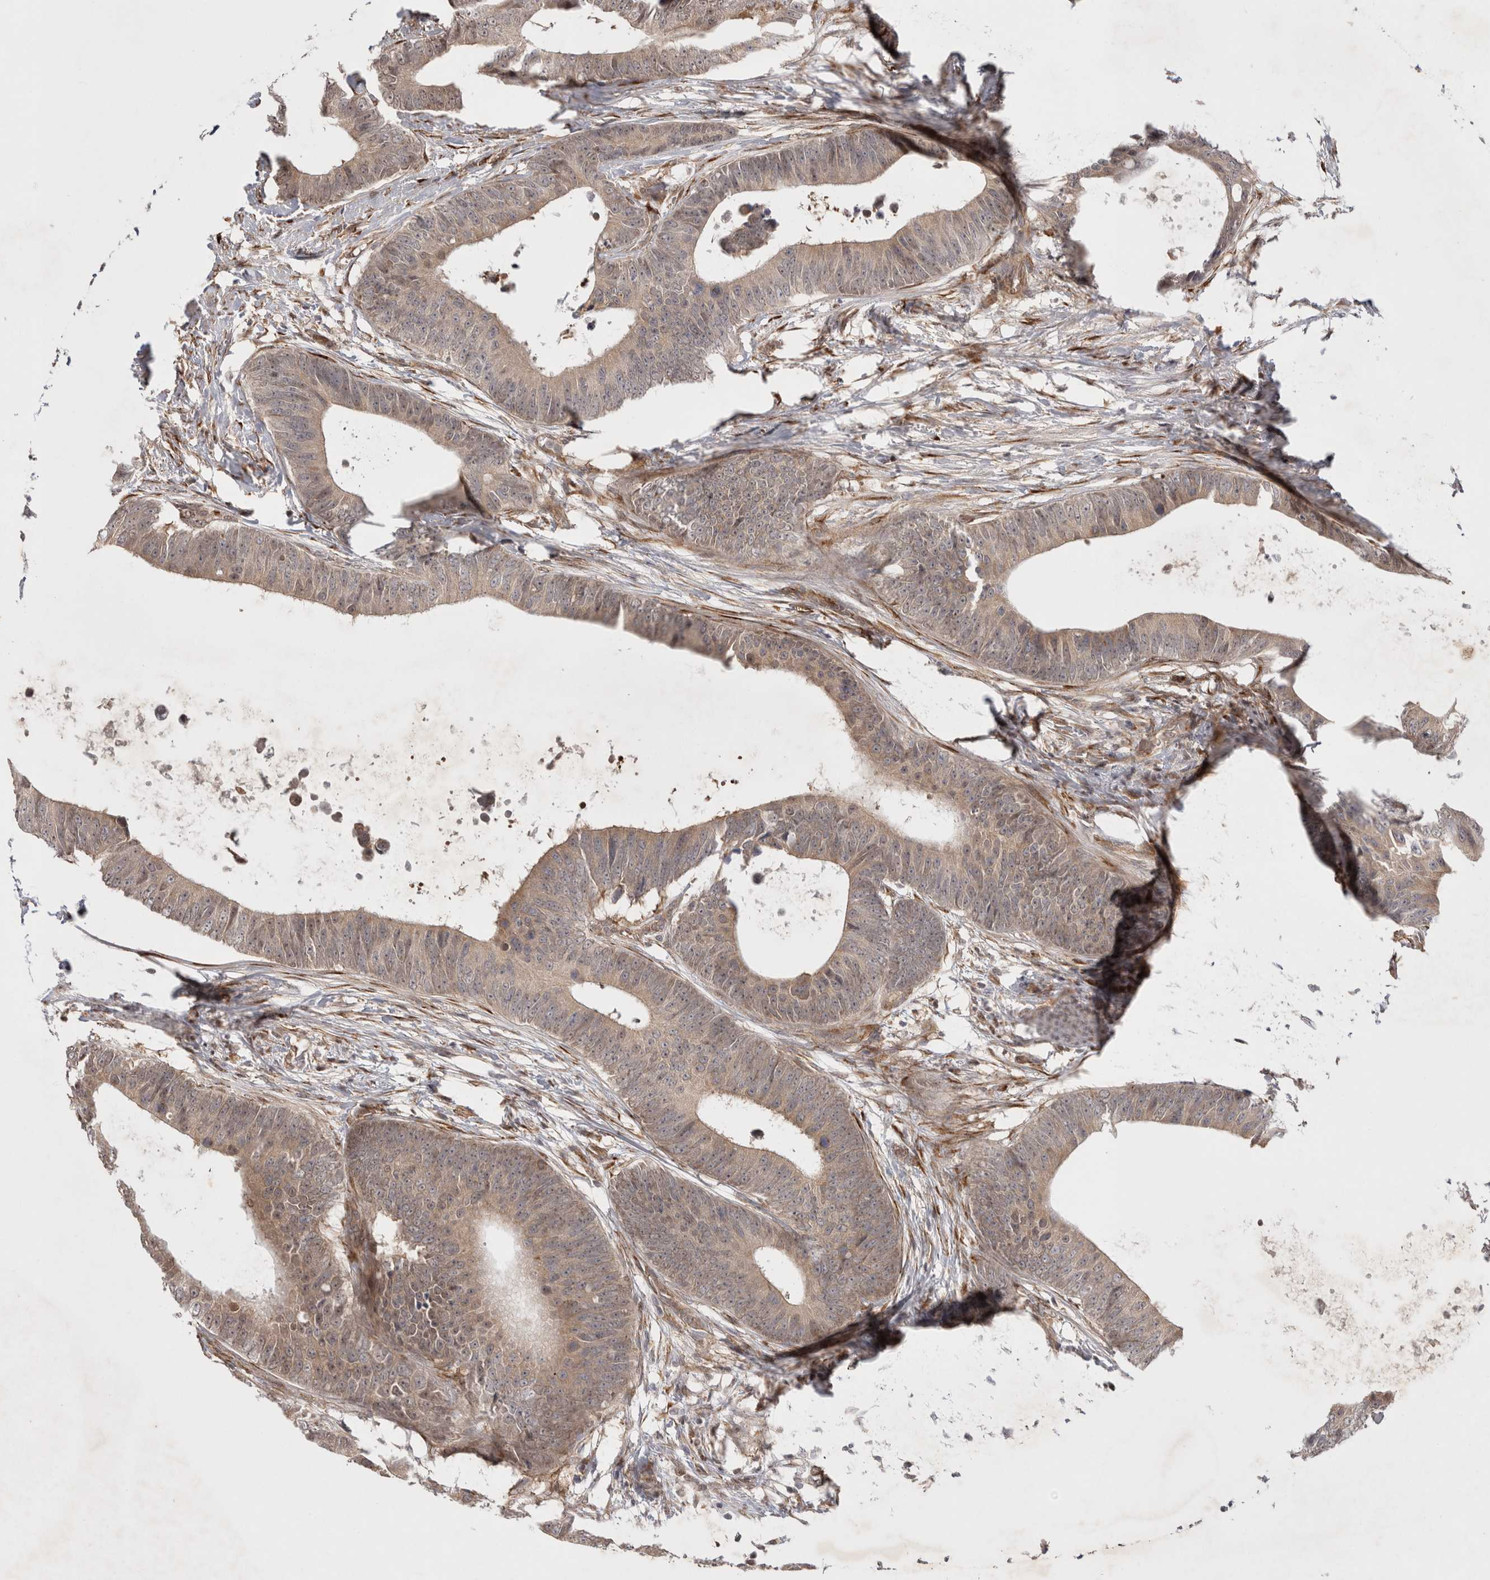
{"staining": {"intensity": "weak", "quantity": ">75%", "location": "cytoplasmic/membranous,nuclear"}, "tissue": "colorectal cancer", "cell_type": "Tumor cells", "image_type": "cancer", "snomed": [{"axis": "morphology", "description": "Adenocarcinoma, NOS"}, {"axis": "topography", "description": "Colon"}], "caption": "DAB immunohistochemical staining of colorectal cancer exhibits weak cytoplasmic/membranous and nuclear protein positivity in about >75% of tumor cells. (Brightfield microscopy of DAB IHC at high magnification).", "gene": "ZNF318", "patient": {"sex": "male", "age": 56}}